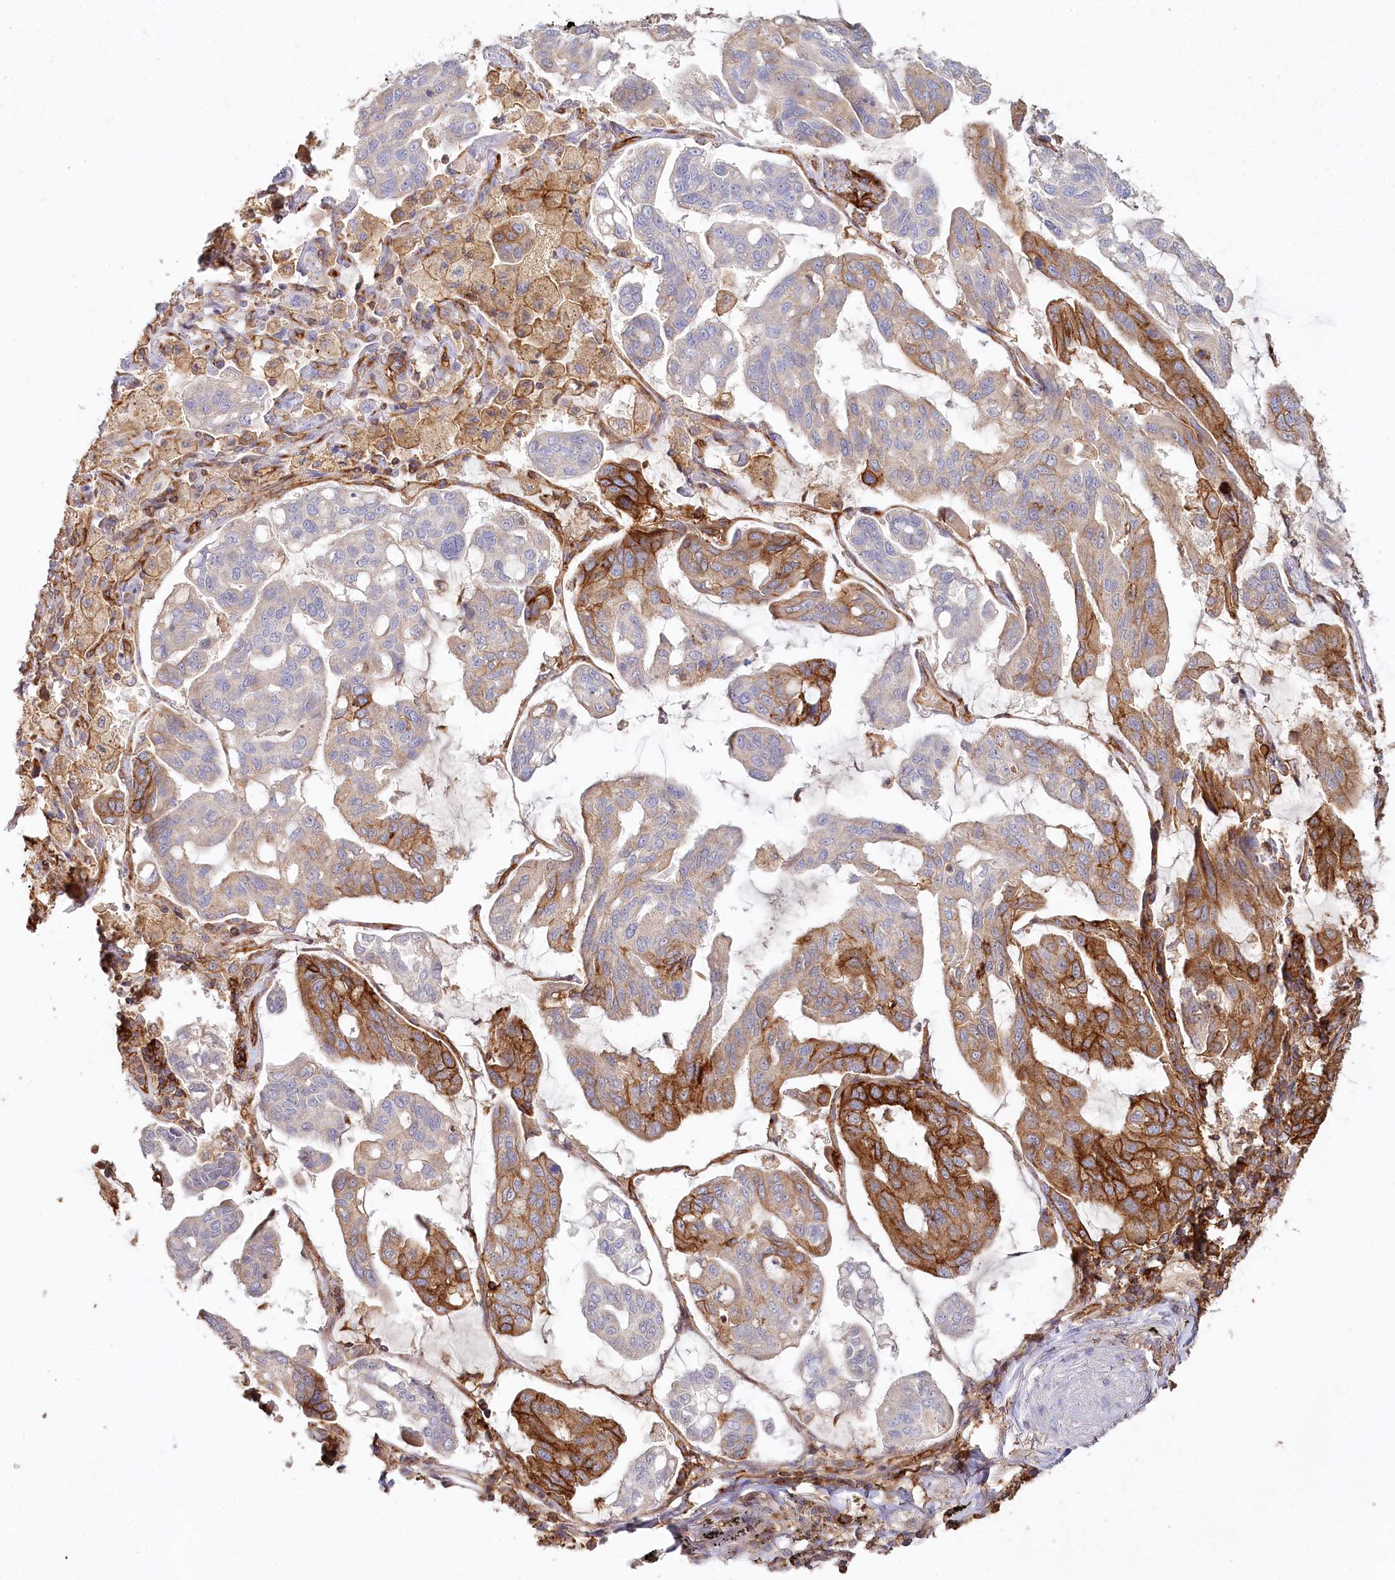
{"staining": {"intensity": "moderate", "quantity": "25%-75%", "location": "cytoplasmic/membranous"}, "tissue": "lung cancer", "cell_type": "Tumor cells", "image_type": "cancer", "snomed": [{"axis": "morphology", "description": "Adenocarcinoma, NOS"}, {"axis": "topography", "description": "Lung"}], "caption": "Immunohistochemistry (DAB) staining of human lung adenocarcinoma demonstrates moderate cytoplasmic/membranous protein staining in about 25%-75% of tumor cells.", "gene": "RBP5", "patient": {"sex": "male", "age": 64}}